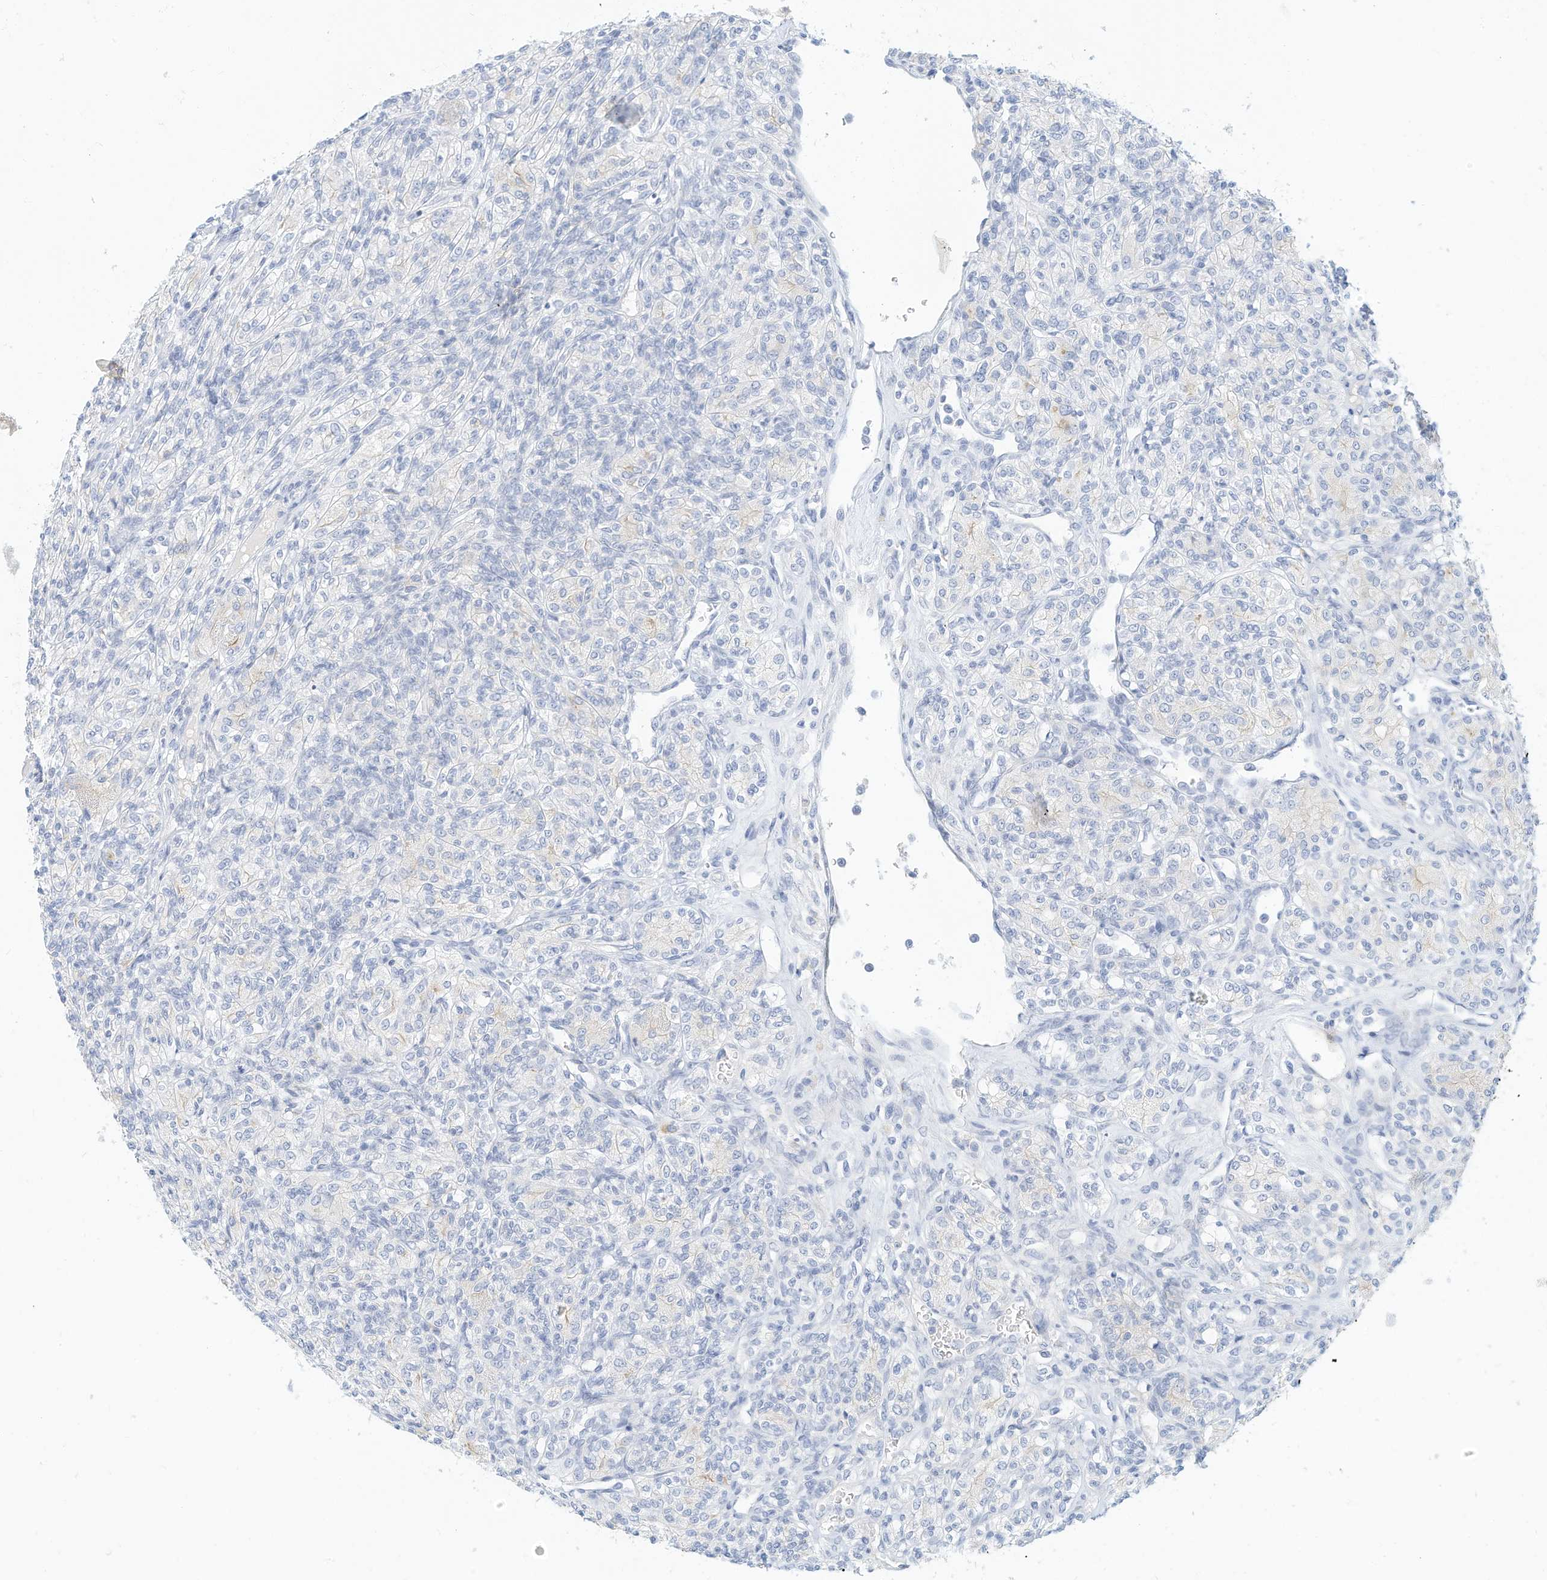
{"staining": {"intensity": "negative", "quantity": "none", "location": "none"}, "tissue": "renal cancer", "cell_type": "Tumor cells", "image_type": "cancer", "snomed": [{"axis": "morphology", "description": "Adenocarcinoma, NOS"}, {"axis": "topography", "description": "Kidney"}], "caption": "This photomicrograph is of renal adenocarcinoma stained with IHC to label a protein in brown with the nuclei are counter-stained blue. There is no staining in tumor cells.", "gene": "SPOCD1", "patient": {"sex": "male", "age": 77}}